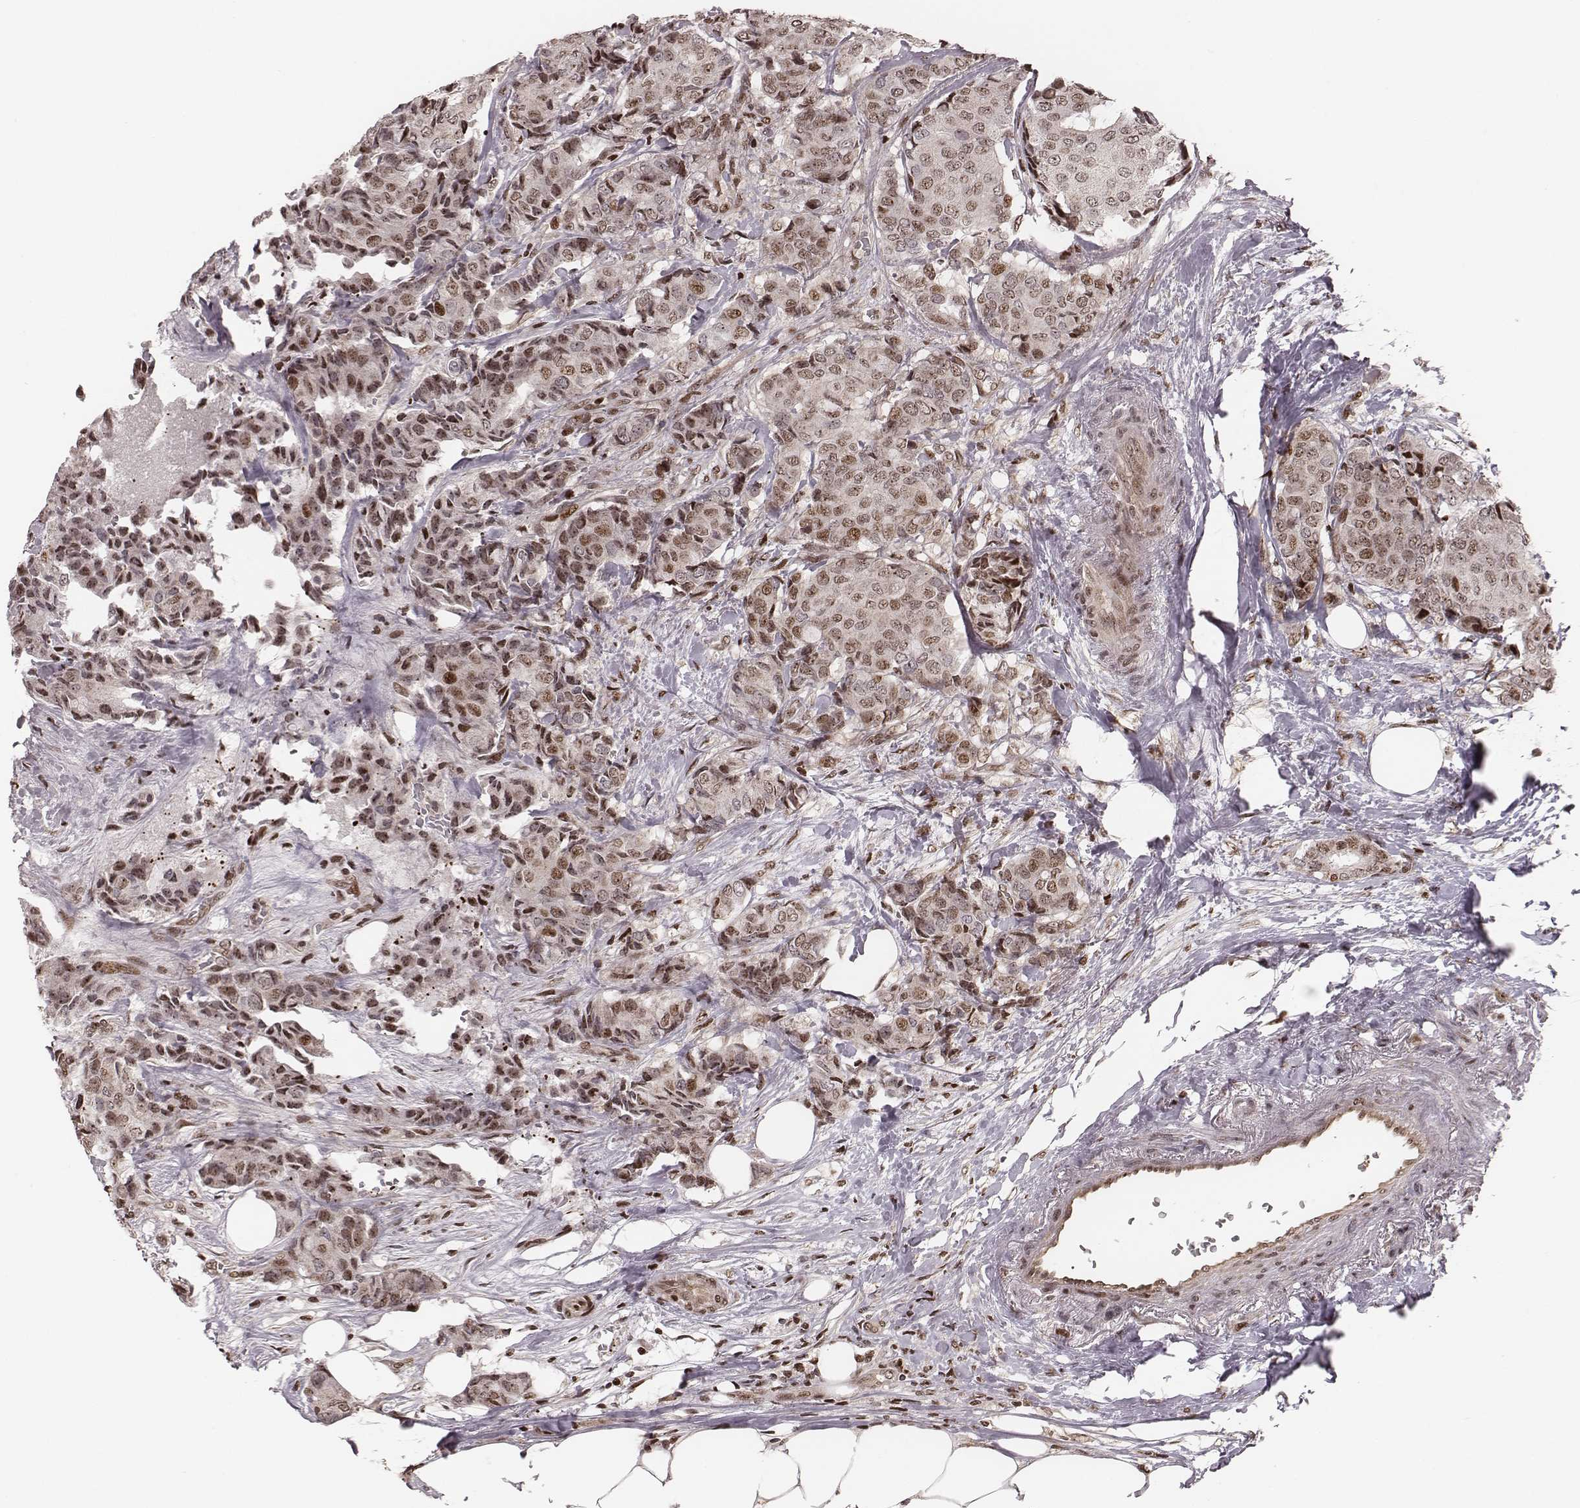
{"staining": {"intensity": "moderate", "quantity": "25%-75%", "location": "nuclear"}, "tissue": "breast cancer", "cell_type": "Tumor cells", "image_type": "cancer", "snomed": [{"axis": "morphology", "description": "Duct carcinoma"}, {"axis": "topography", "description": "Breast"}], "caption": "Breast invasive ductal carcinoma stained with DAB (3,3'-diaminobenzidine) immunohistochemistry (IHC) displays medium levels of moderate nuclear positivity in about 25%-75% of tumor cells.", "gene": "VRK3", "patient": {"sex": "female", "age": 75}}